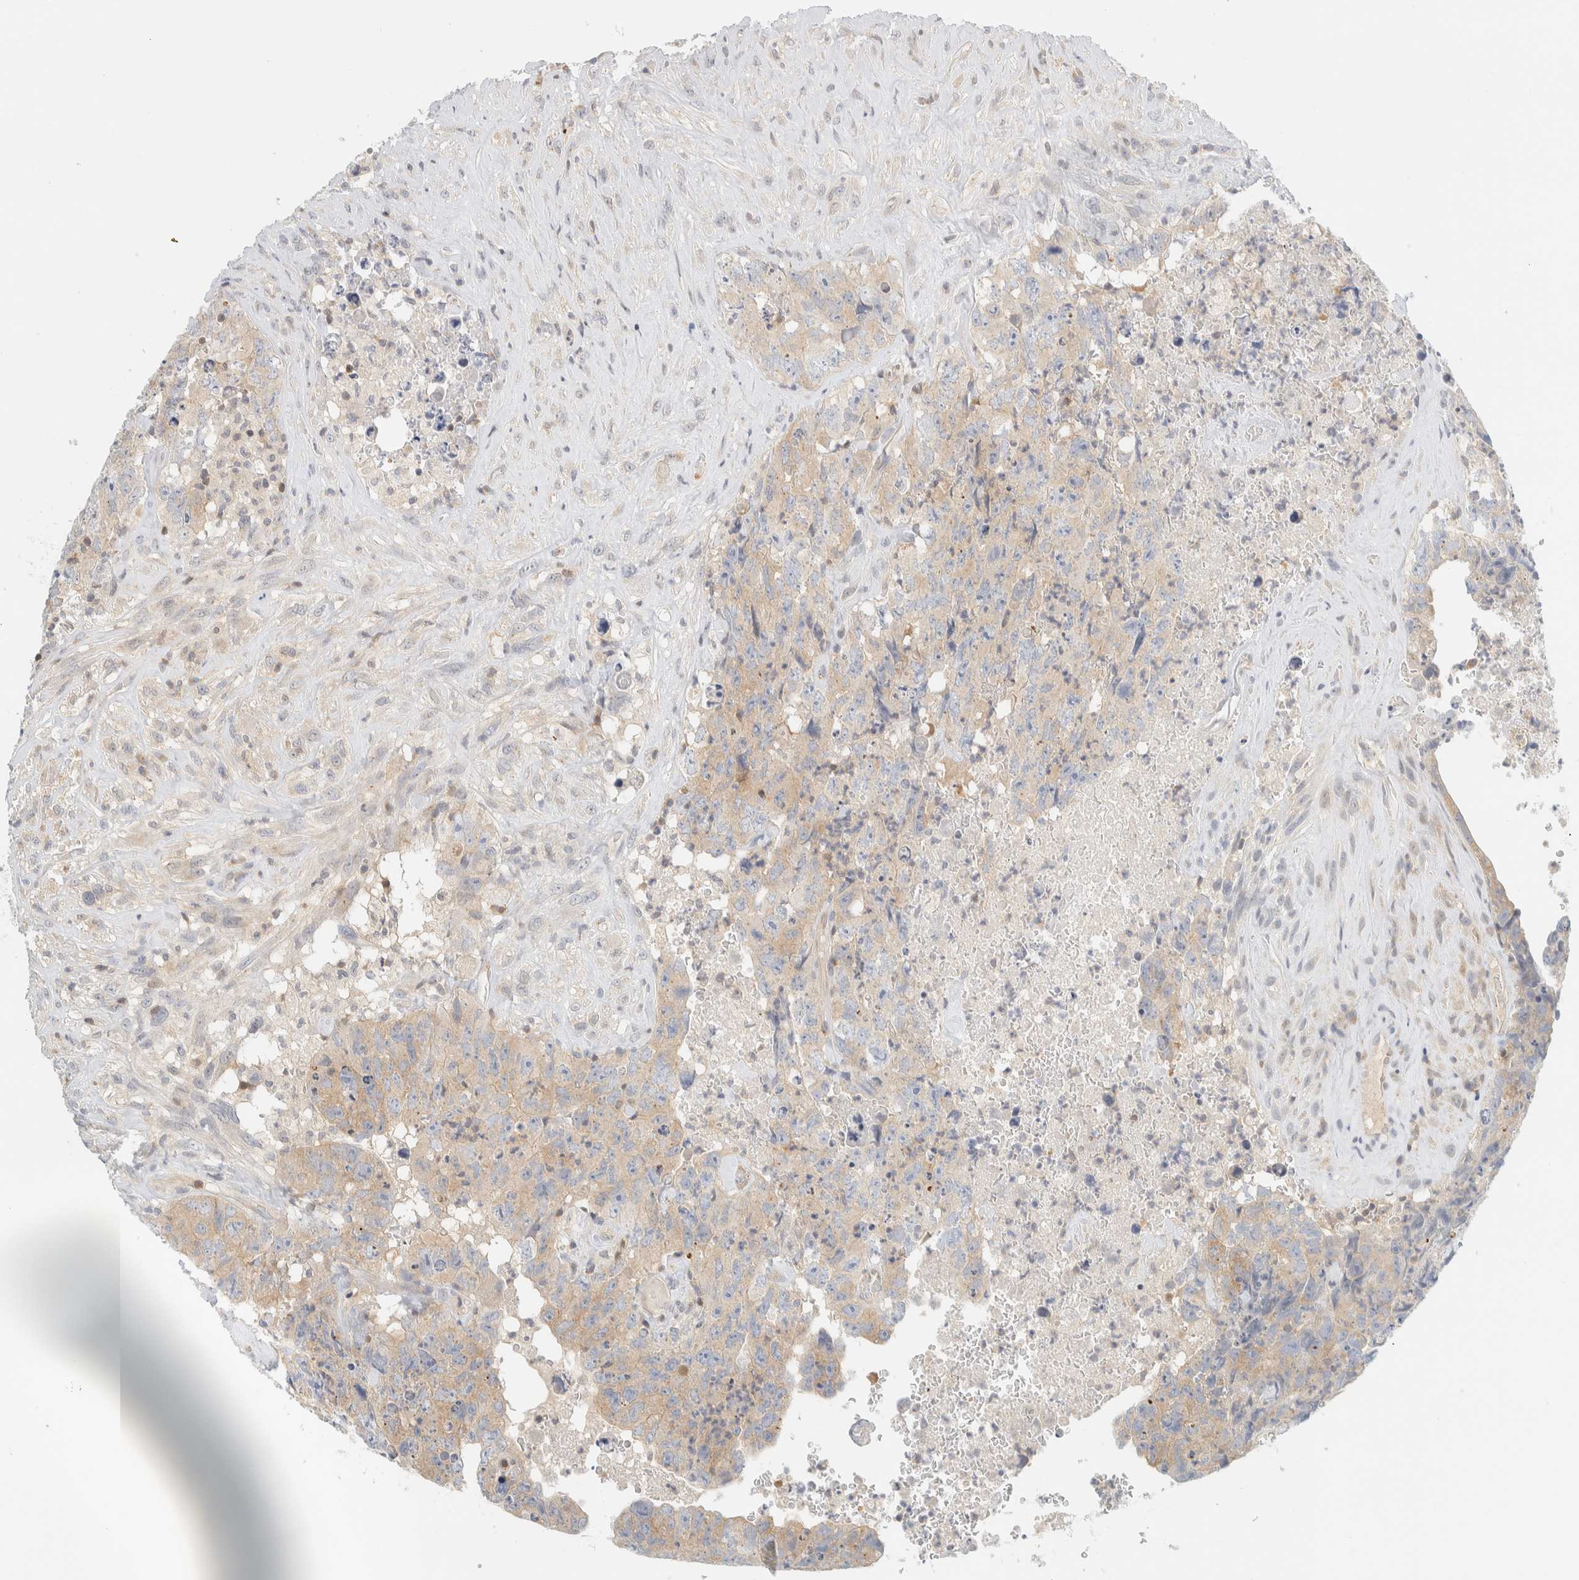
{"staining": {"intensity": "weak", "quantity": ">75%", "location": "cytoplasmic/membranous"}, "tissue": "testis cancer", "cell_type": "Tumor cells", "image_type": "cancer", "snomed": [{"axis": "morphology", "description": "Carcinoma, Embryonal, NOS"}, {"axis": "topography", "description": "Testis"}], "caption": "Immunohistochemistry (IHC) (DAB (3,3'-diaminobenzidine)) staining of human testis cancer (embryonal carcinoma) exhibits weak cytoplasmic/membranous protein positivity in approximately >75% of tumor cells.", "gene": "PCYT2", "patient": {"sex": "male", "age": 32}}